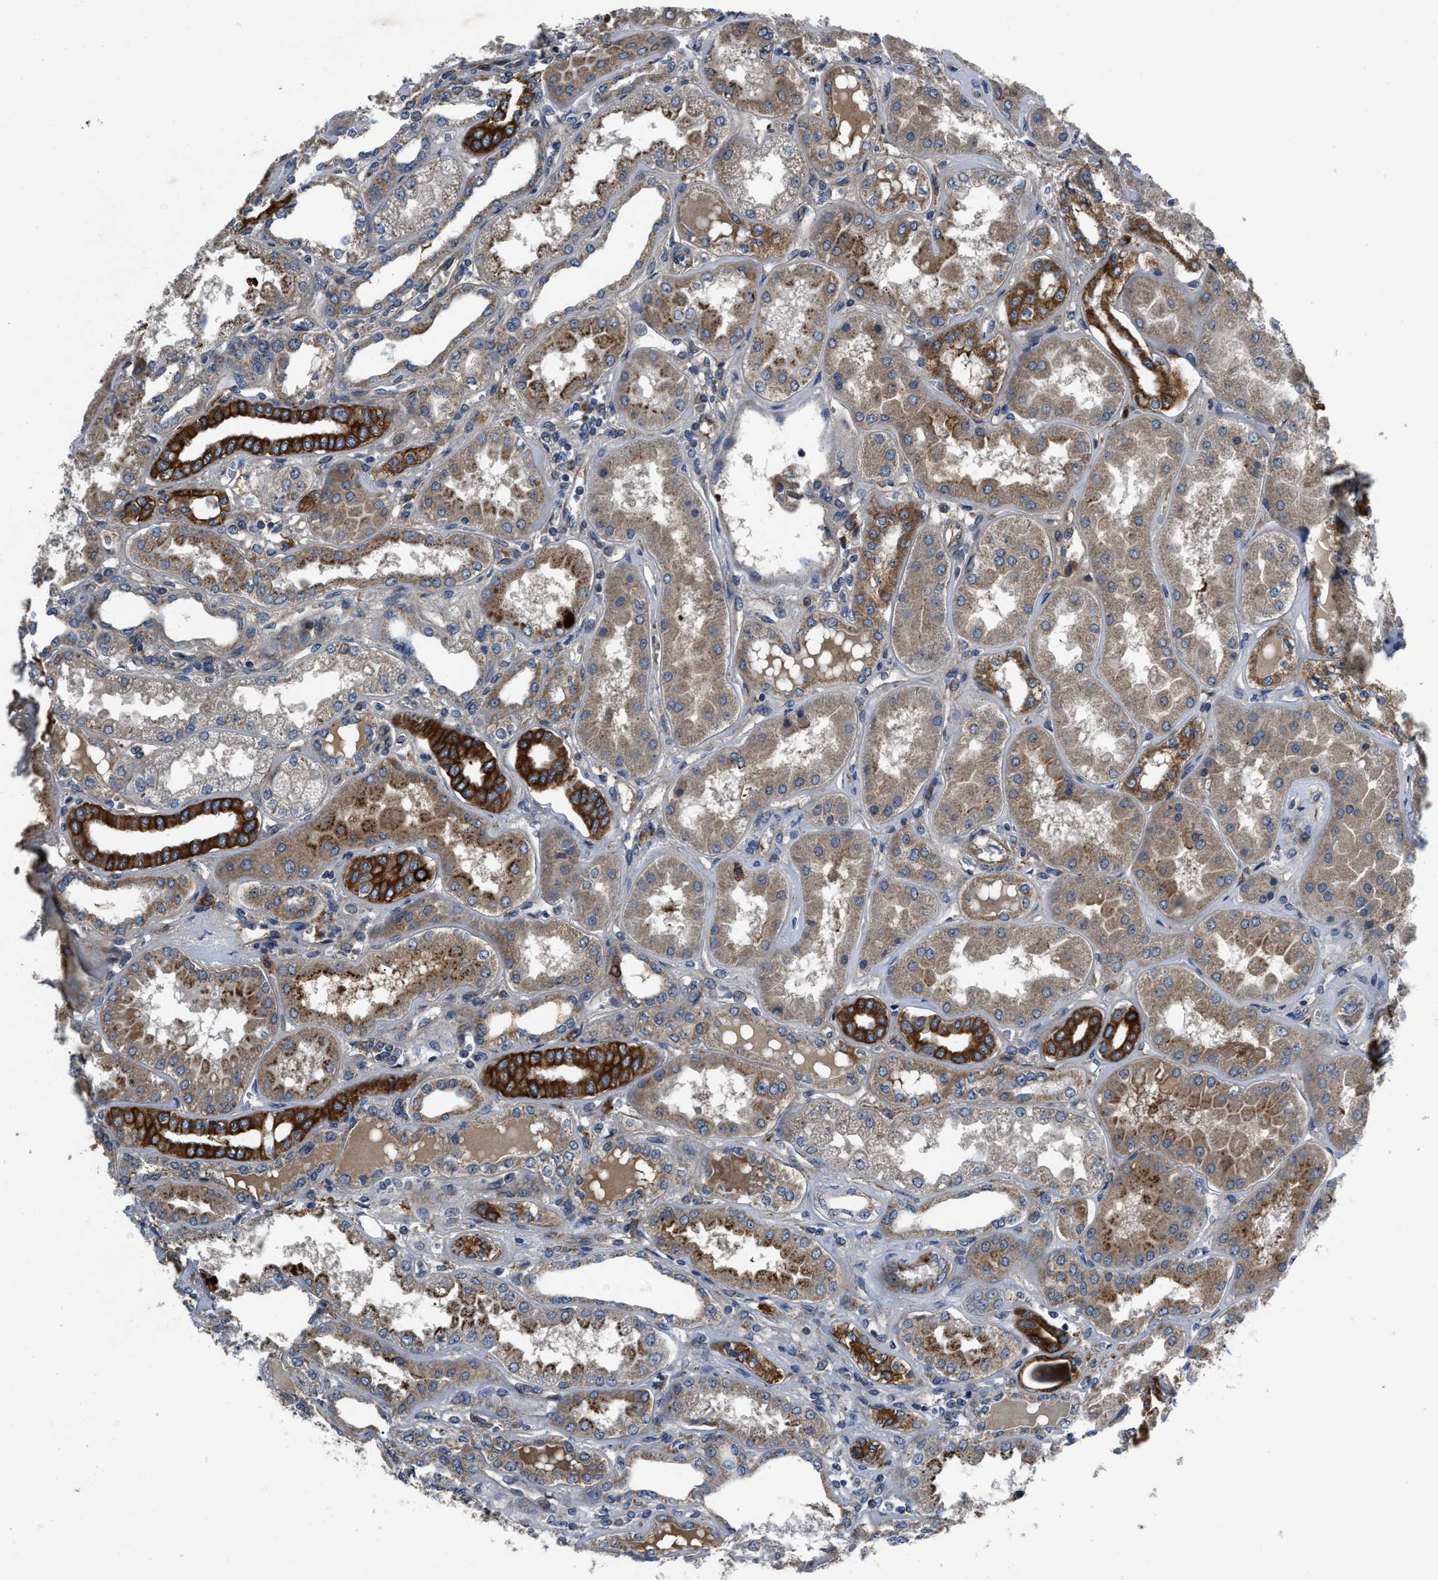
{"staining": {"intensity": "moderate", "quantity": ">75%", "location": "cytoplasmic/membranous"}, "tissue": "kidney", "cell_type": "Cells in glomeruli", "image_type": "normal", "snomed": [{"axis": "morphology", "description": "Normal tissue, NOS"}, {"axis": "topography", "description": "Kidney"}], "caption": "A medium amount of moderate cytoplasmic/membranous positivity is identified in approximately >75% of cells in glomeruli in benign kidney. The protein is shown in brown color, while the nuclei are stained blue.", "gene": "ERC1", "patient": {"sex": "female", "age": 56}}